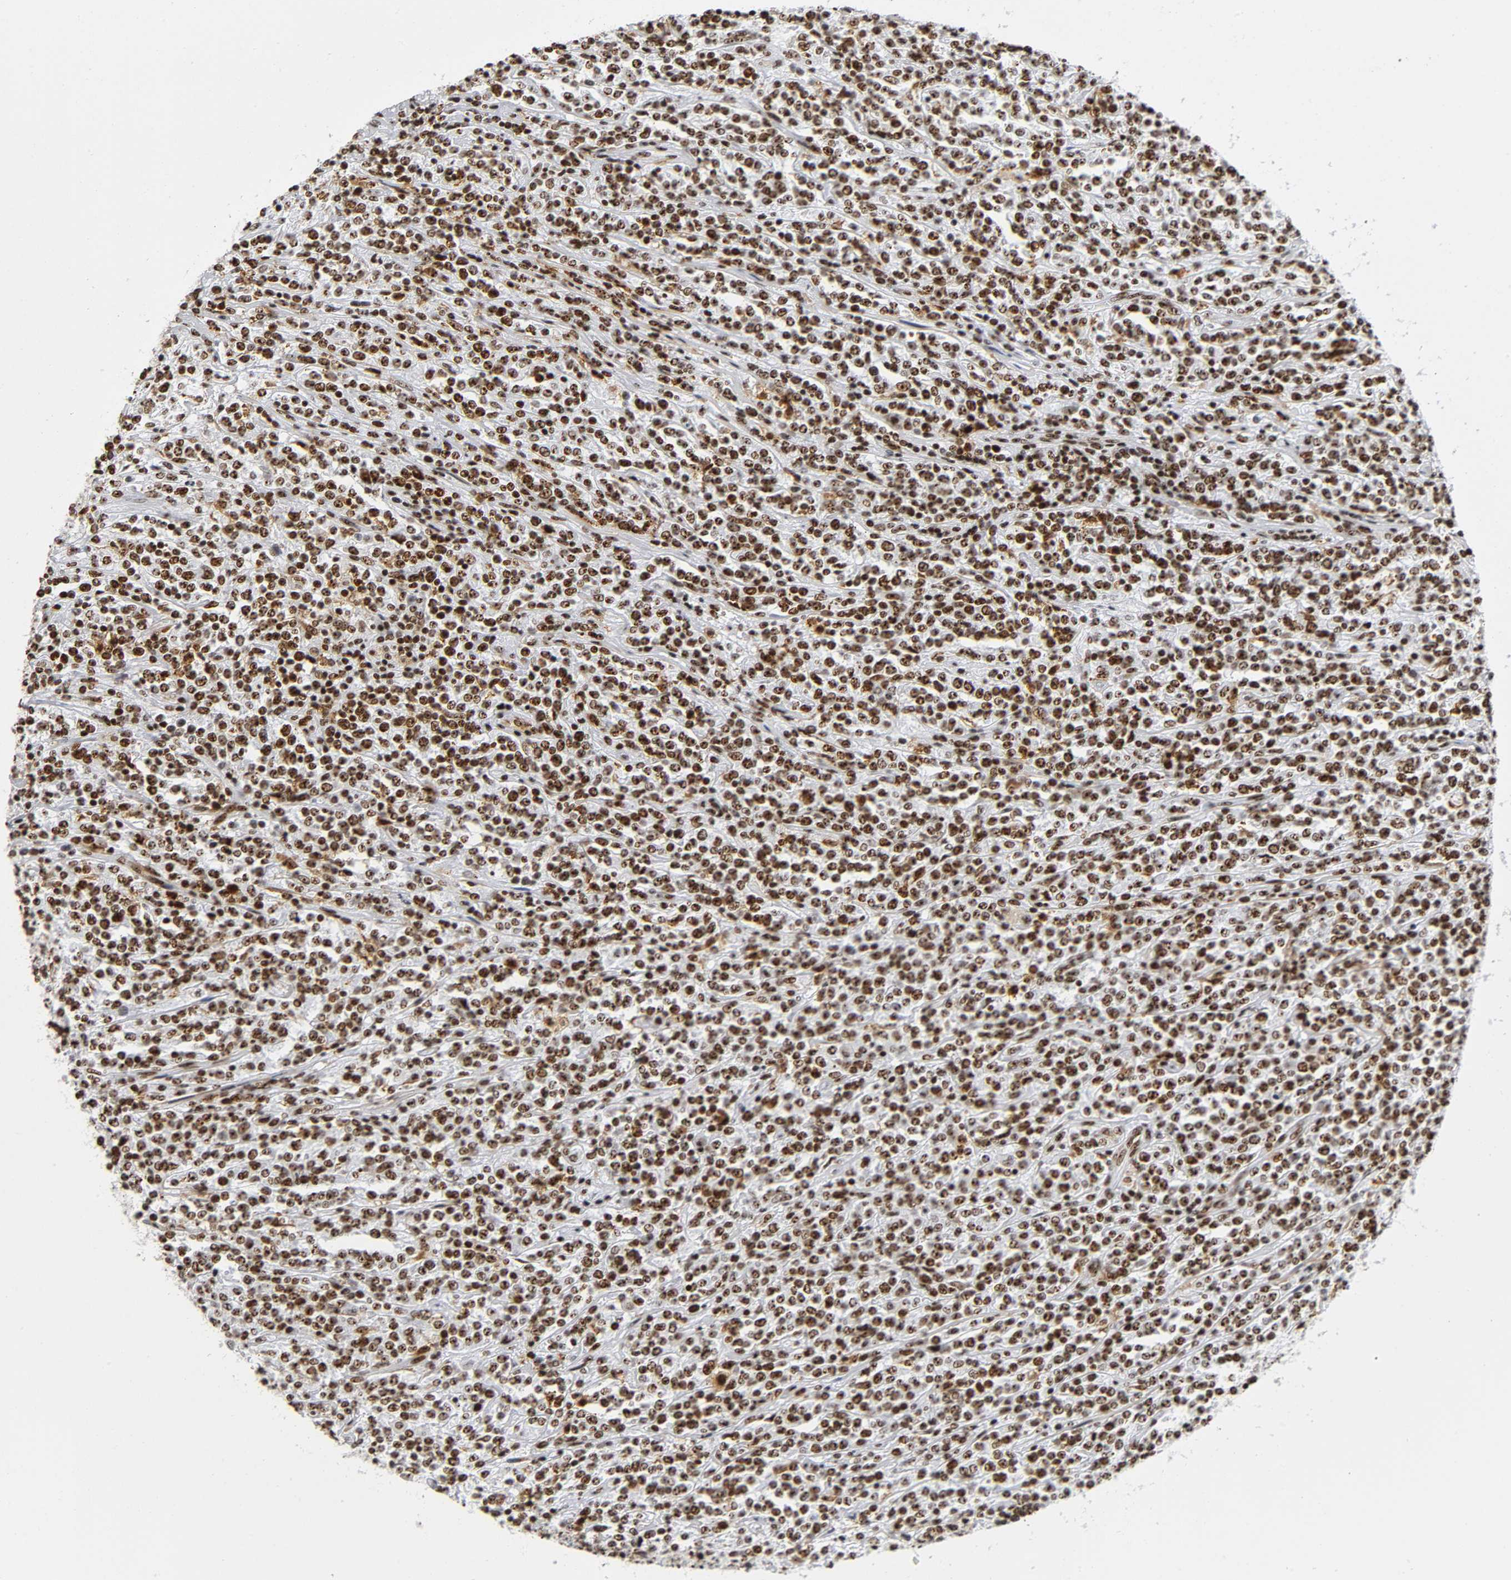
{"staining": {"intensity": "strong", "quantity": ">75%", "location": "nuclear"}, "tissue": "lymphoma", "cell_type": "Tumor cells", "image_type": "cancer", "snomed": [{"axis": "morphology", "description": "Malignant lymphoma, non-Hodgkin's type, High grade"}, {"axis": "topography", "description": "Soft tissue"}], "caption": "A high-resolution image shows immunohistochemistry staining of high-grade malignant lymphoma, non-Hodgkin's type, which exhibits strong nuclear positivity in approximately >75% of tumor cells.", "gene": "UBTF", "patient": {"sex": "male", "age": 18}}